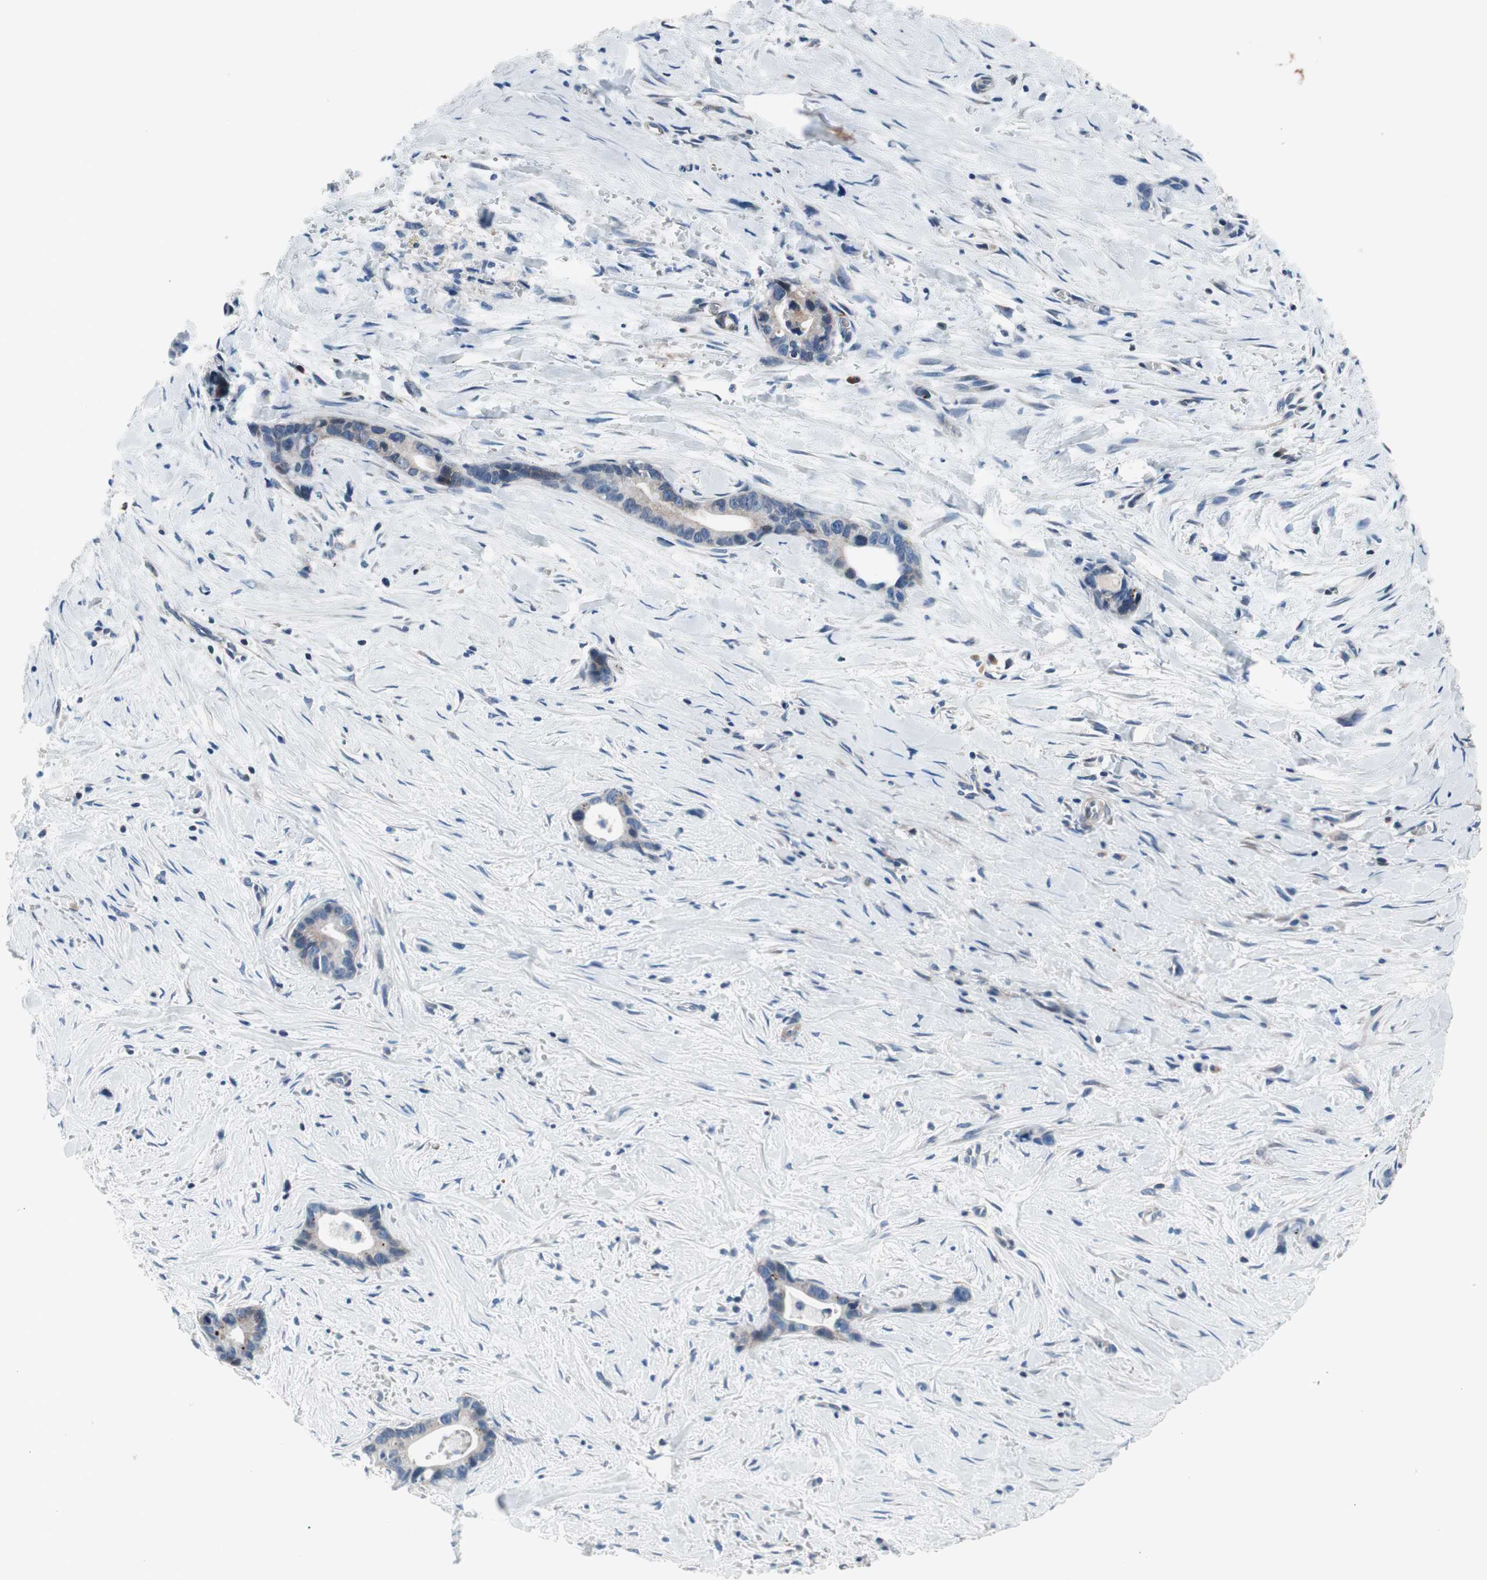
{"staining": {"intensity": "weak", "quantity": "25%-75%", "location": "cytoplasmic/membranous"}, "tissue": "liver cancer", "cell_type": "Tumor cells", "image_type": "cancer", "snomed": [{"axis": "morphology", "description": "Cholangiocarcinoma"}, {"axis": "topography", "description": "Liver"}], "caption": "Immunohistochemistry (IHC) of cholangiocarcinoma (liver) reveals low levels of weak cytoplasmic/membranous expression in approximately 25%-75% of tumor cells.", "gene": "PRDX2", "patient": {"sex": "female", "age": 55}}